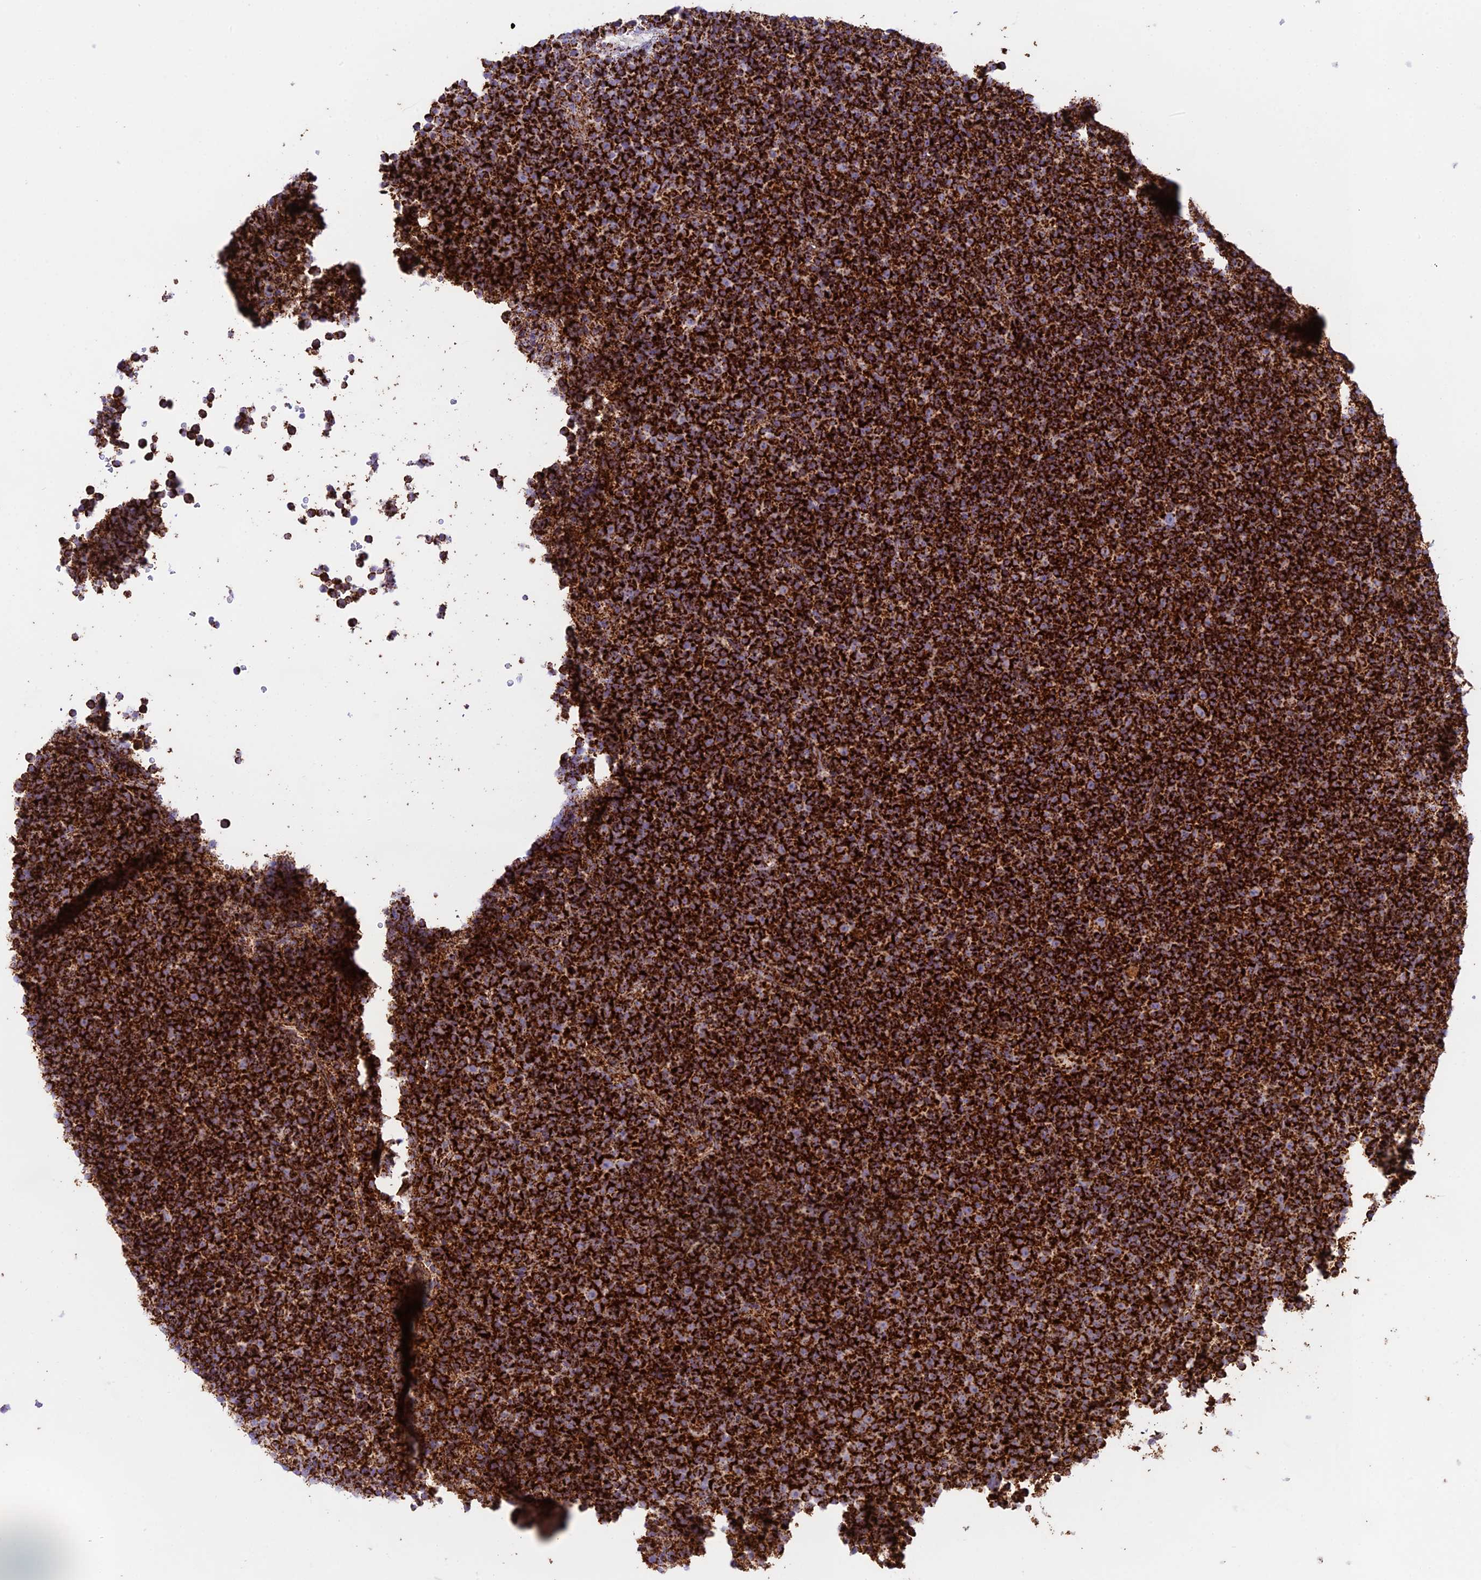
{"staining": {"intensity": "strong", "quantity": ">75%", "location": "cytoplasmic/membranous"}, "tissue": "lymphoma", "cell_type": "Tumor cells", "image_type": "cancer", "snomed": [{"axis": "morphology", "description": "Malignant lymphoma, non-Hodgkin's type, Low grade"}, {"axis": "topography", "description": "Lymph node"}], "caption": "Lymphoma stained for a protein (brown) demonstrates strong cytoplasmic/membranous positive expression in about >75% of tumor cells.", "gene": "CHCHD3", "patient": {"sex": "female", "age": 67}}